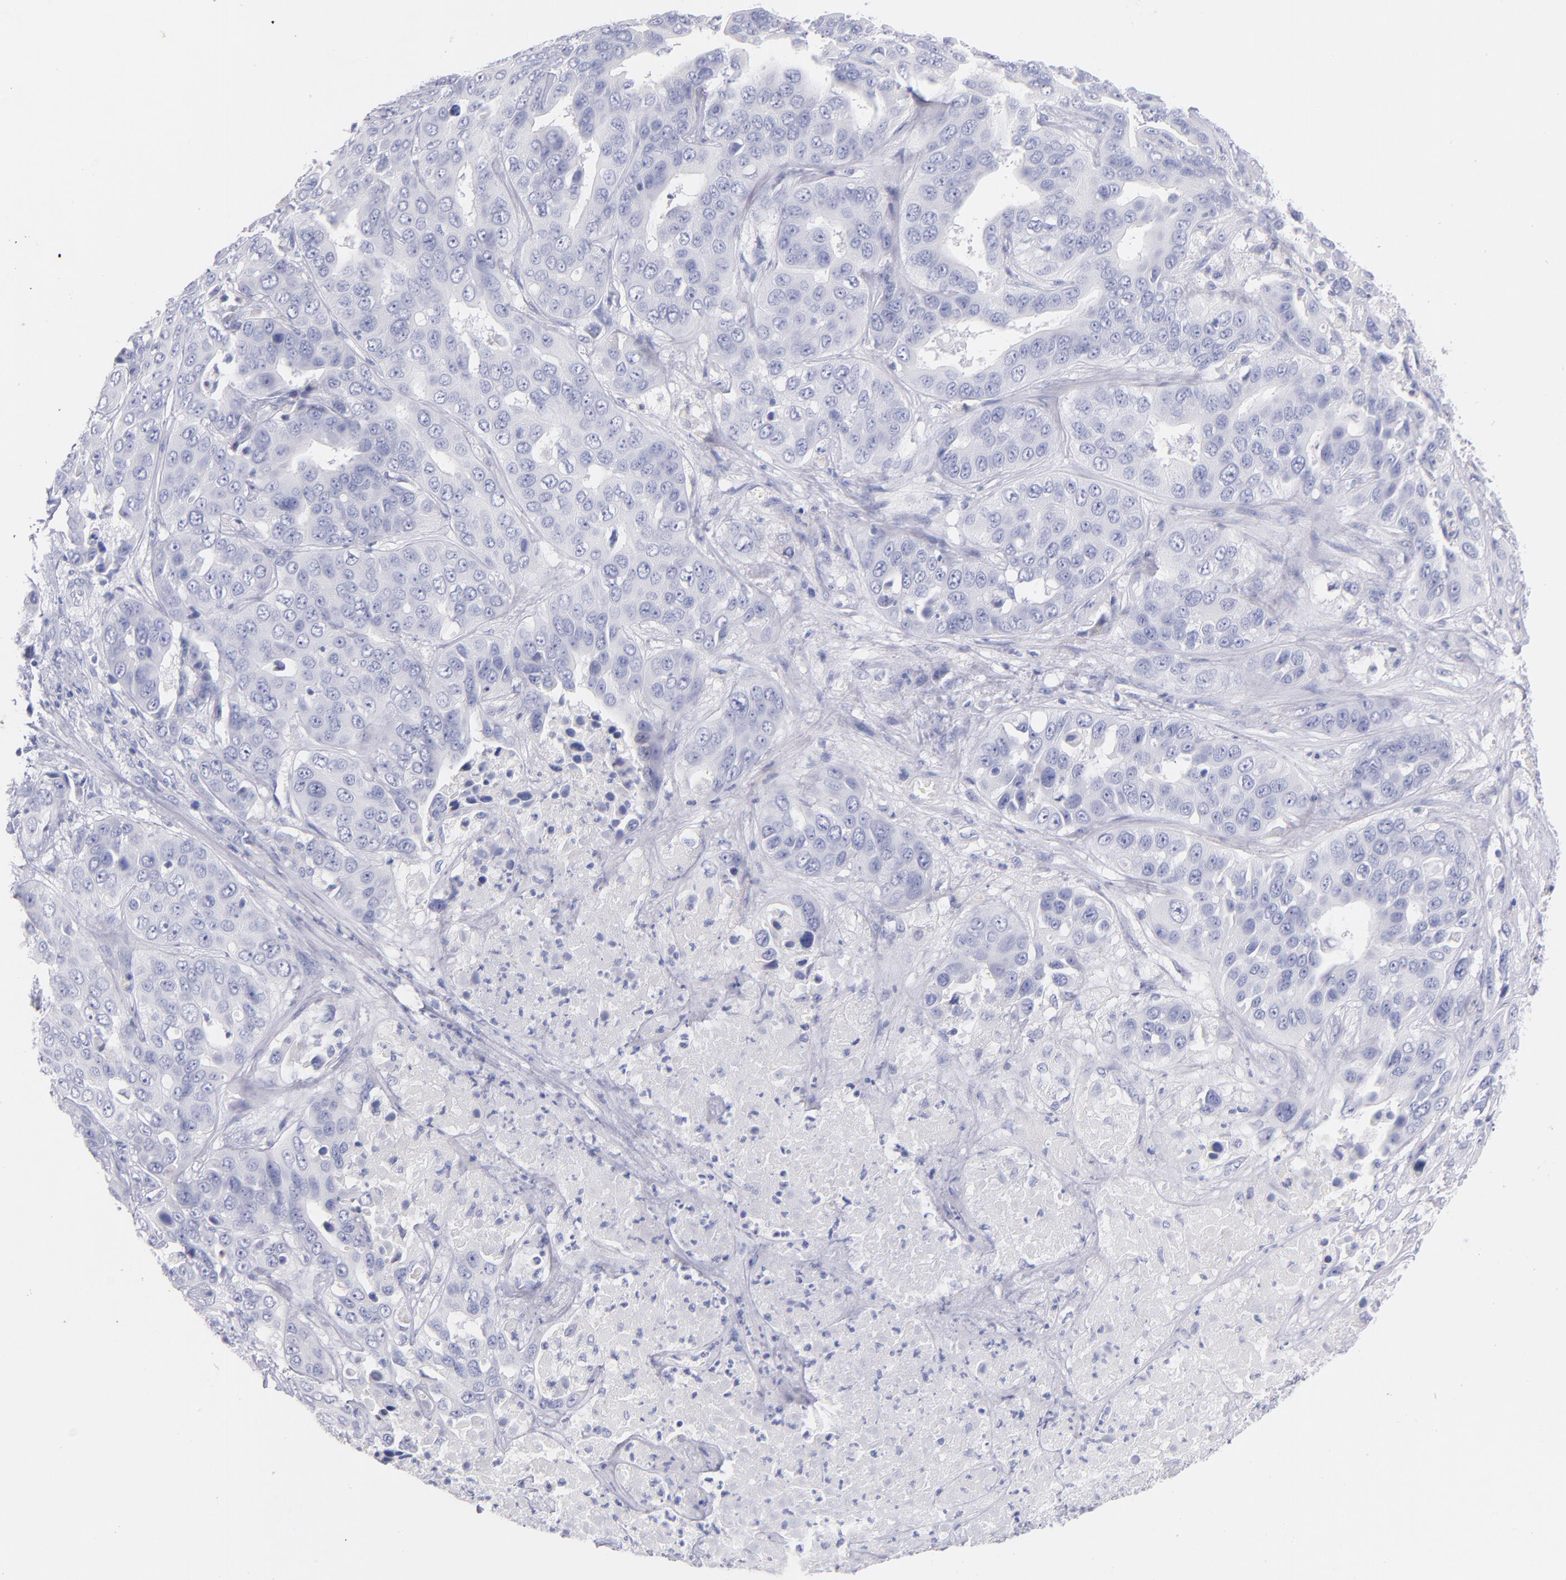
{"staining": {"intensity": "negative", "quantity": "none", "location": "none"}, "tissue": "liver cancer", "cell_type": "Tumor cells", "image_type": "cancer", "snomed": [{"axis": "morphology", "description": "Cholangiocarcinoma"}, {"axis": "topography", "description": "Liver"}], "caption": "The immunohistochemistry (IHC) photomicrograph has no significant staining in tumor cells of liver cholangiocarcinoma tissue.", "gene": "SCGN", "patient": {"sex": "female", "age": 52}}